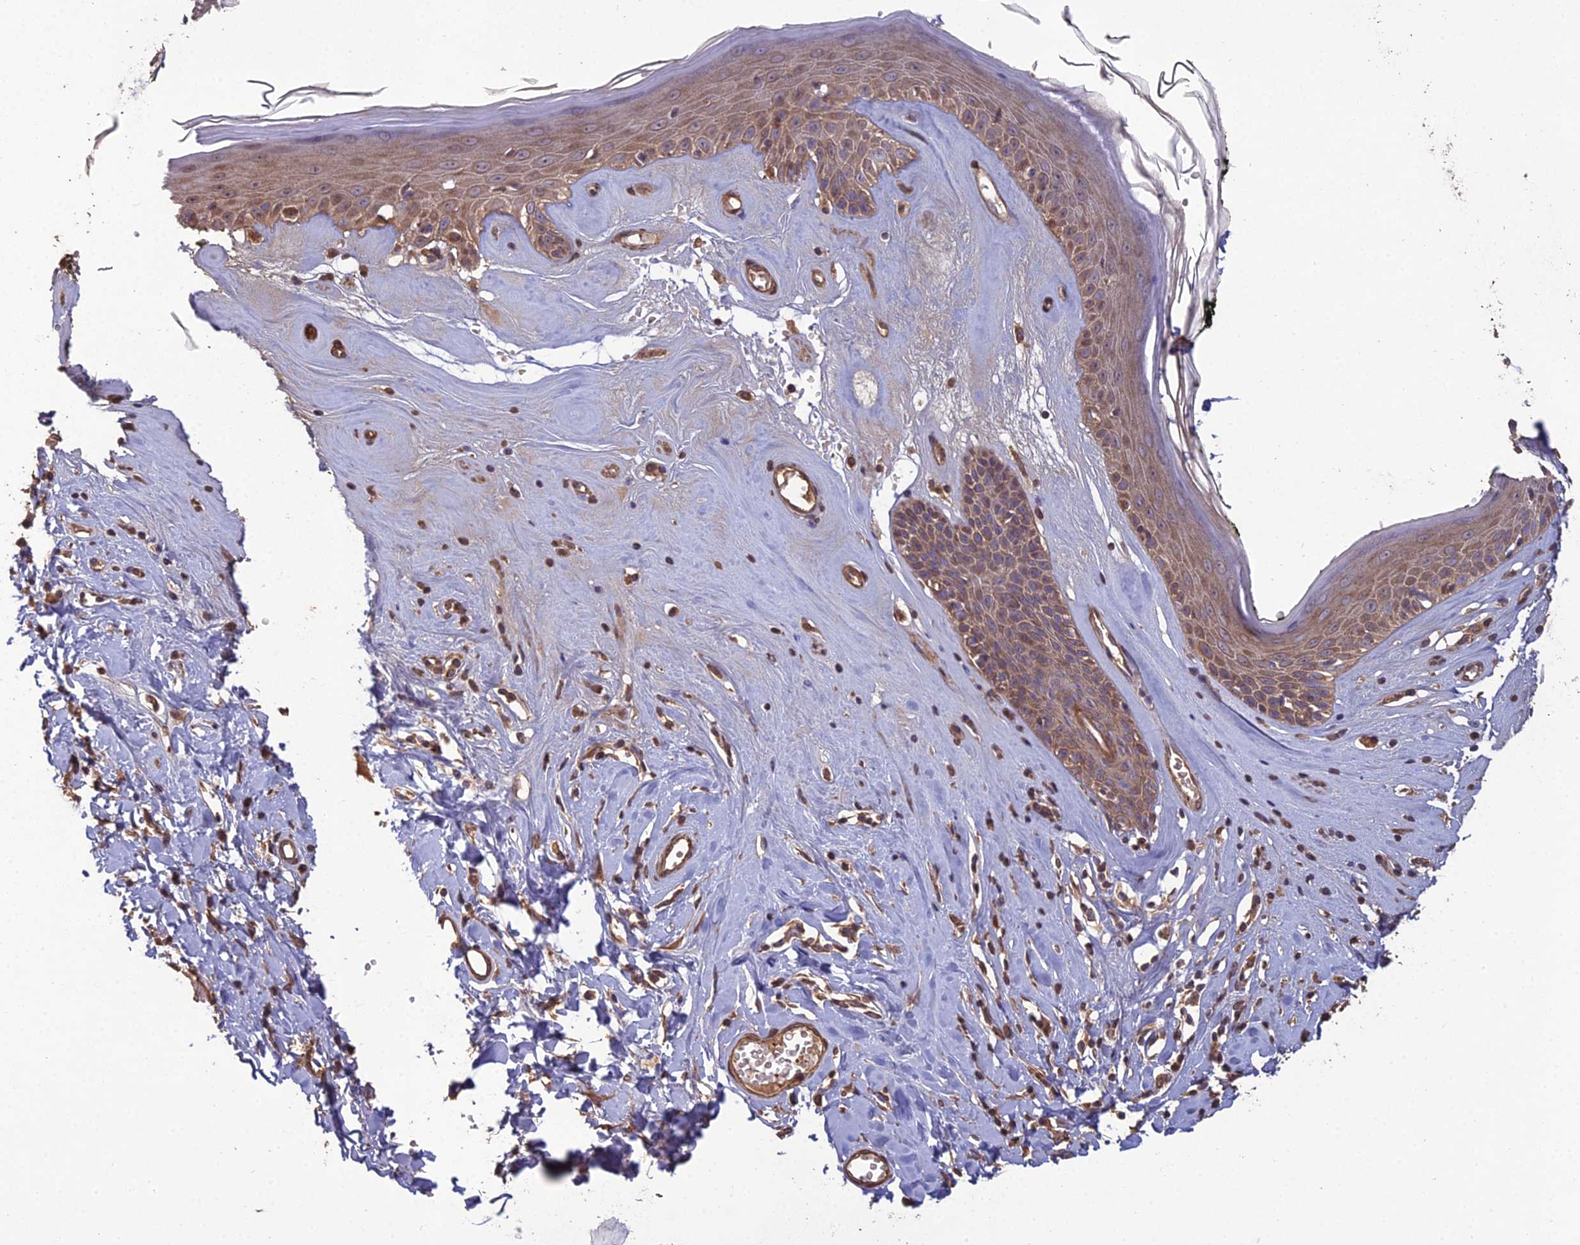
{"staining": {"intensity": "moderate", "quantity": ">75%", "location": "cytoplasmic/membranous"}, "tissue": "skin", "cell_type": "Epidermal cells", "image_type": "normal", "snomed": [{"axis": "morphology", "description": "Normal tissue, NOS"}, {"axis": "morphology", "description": "Inflammation, NOS"}, {"axis": "topography", "description": "Vulva"}], "caption": "Epidermal cells demonstrate moderate cytoplasmic/membranous staining in about >75% of cells in unremarkable skin. Immunohistochemistry (ihc) stains the protein in brown and the nuclei are stained blue.", "gene": "ATP6V0A2", "patient": {"sex": "female", "age": 84}}